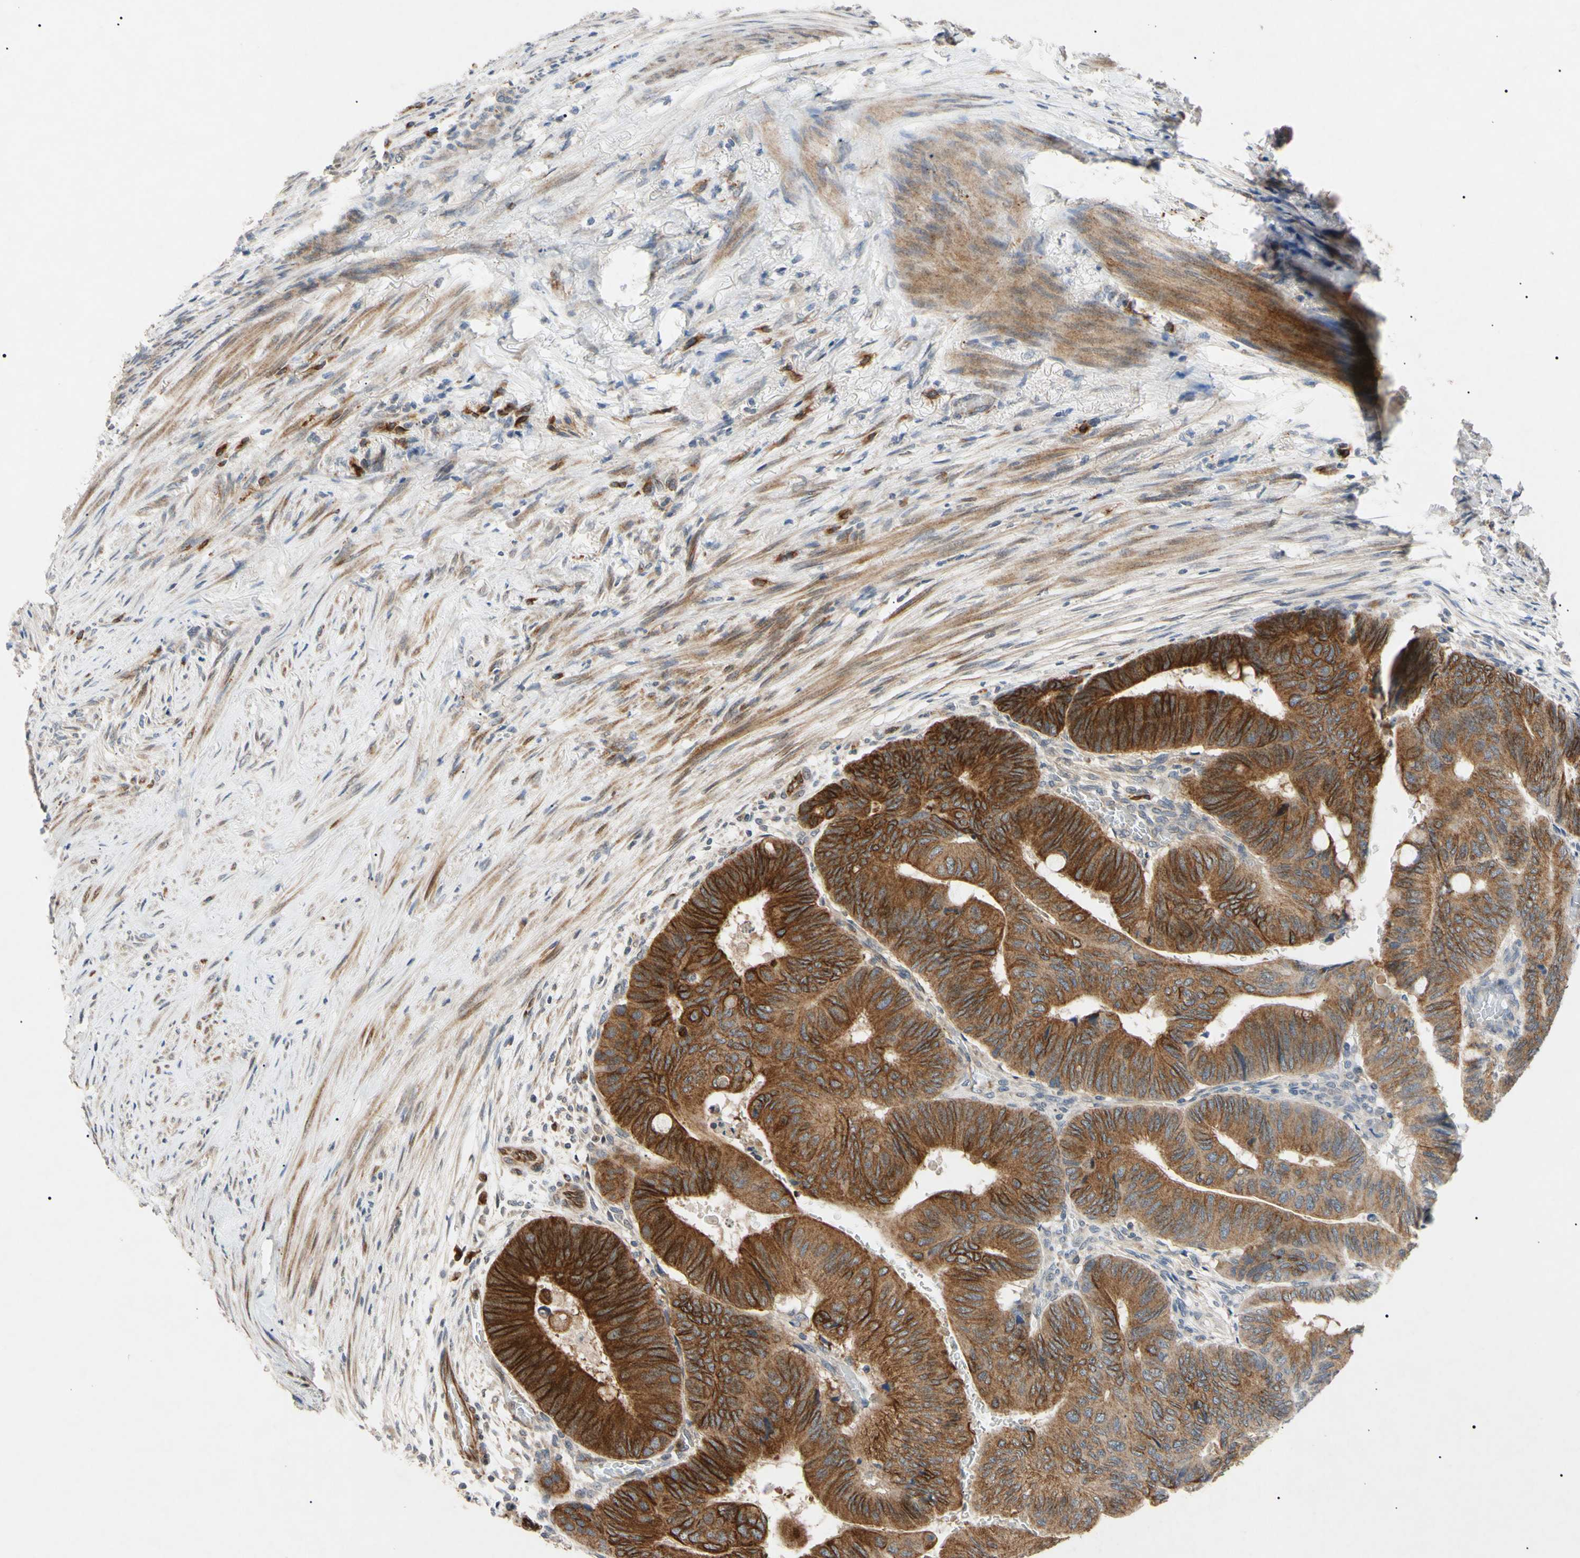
{"staining": {"intensity": "moderate", "quantity": ">75%", "location": "cytoplasmic/membranous"}, "tissue": "colorectal cancer", "cell_type": "Tumor cells", "image_type": "cancer", "snomed": [{"axis": "morphology", "description": "Normal tissue, NOS"}, {"axis": "morphology", "description": "Adenocarcinoma, NOS"}, {"axis": "topography", "description": "Rectum"}, {"axis": "topography", "description": "Peripheral nerve tissue"}], "caption": "Moderate cytoplasmic/membranous staining is seen in approximately >75% of tumor cells in colorectal cancer. (Stains: DAB in brown, nuclei in blue, Microscopy: brightfield microscopy at high magnification).", "gene": "TUBB4A", "patient": {"sex": "male", "age": 92}}